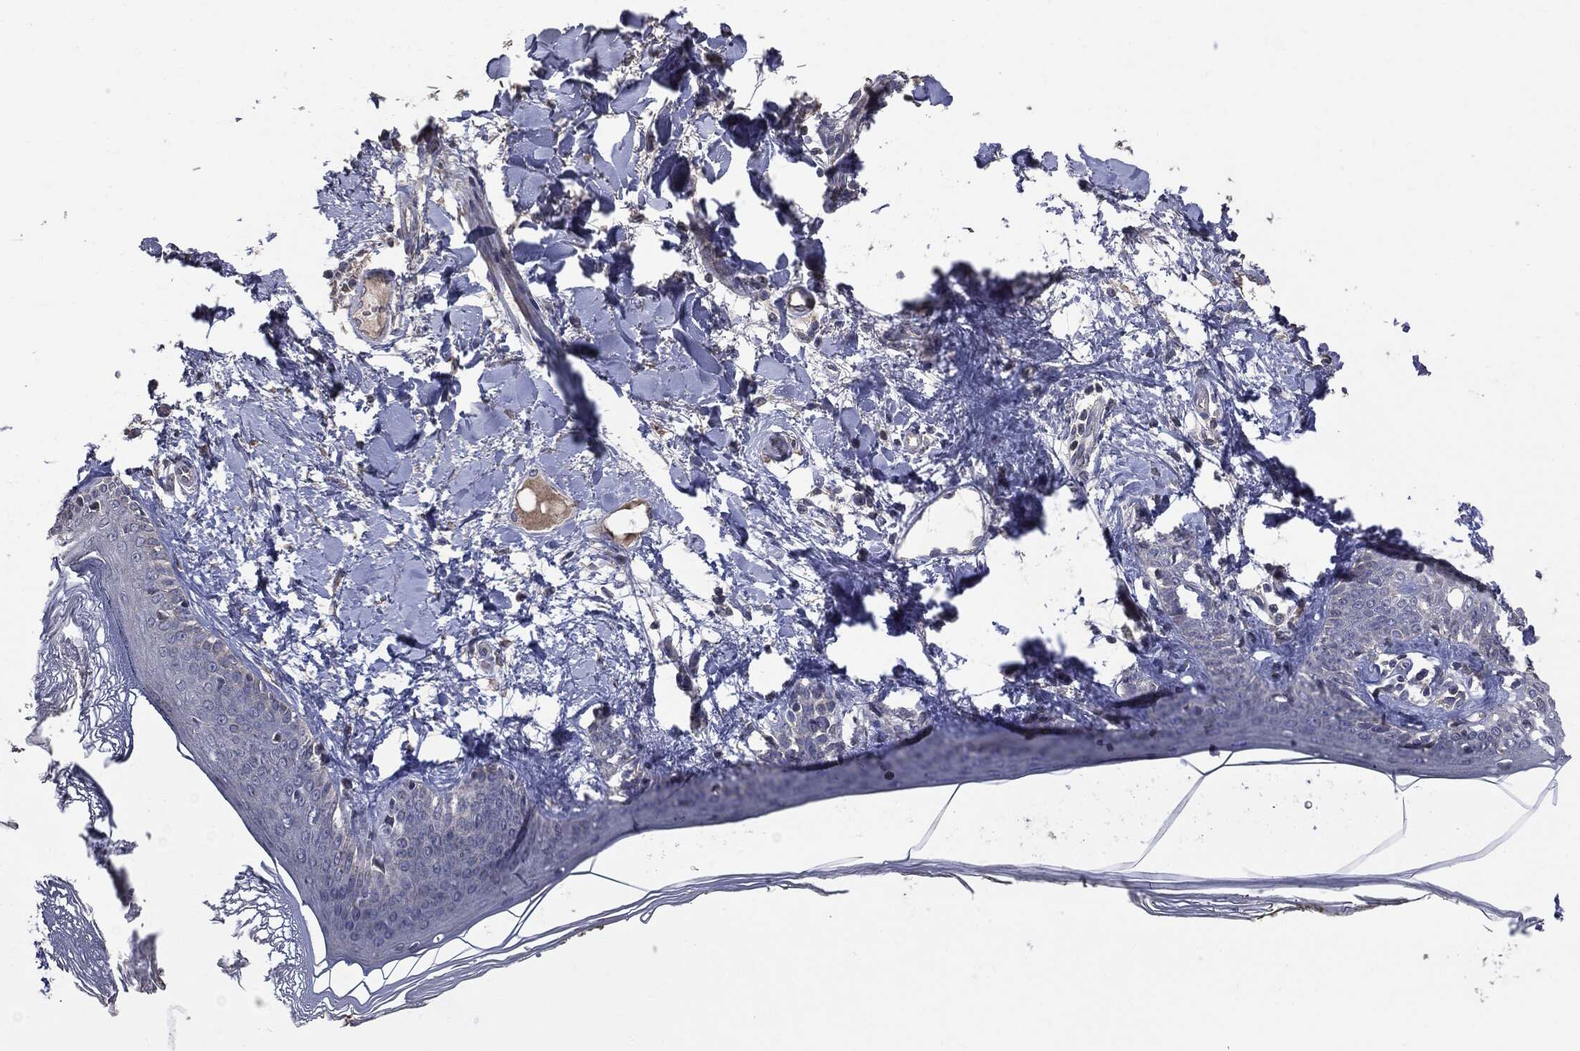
{"staining": {"intensity": "negative", "quantity": "none", "location": "none"}, "tissue": "skin", "cell_type": "Fibroblasts", "image_type": "normal", "snomed": [{"axis": "morphology", "description": "Normal tissue, NOS"}, {"axis": "morphology", "description": "Malignant melanoma, NOS"}, {"axis": "topography", "description": "Skin"}], "caption": "The IHC photomicrograph has no significant positivity in fibroblasts of skin. (DAB (3,3'-diaminobenzidine) immunohistochemistry visualized using brightfield microscopy, high magnification).", "gene": "MTOR", "patient": {"sex": "female", "age": 34}}